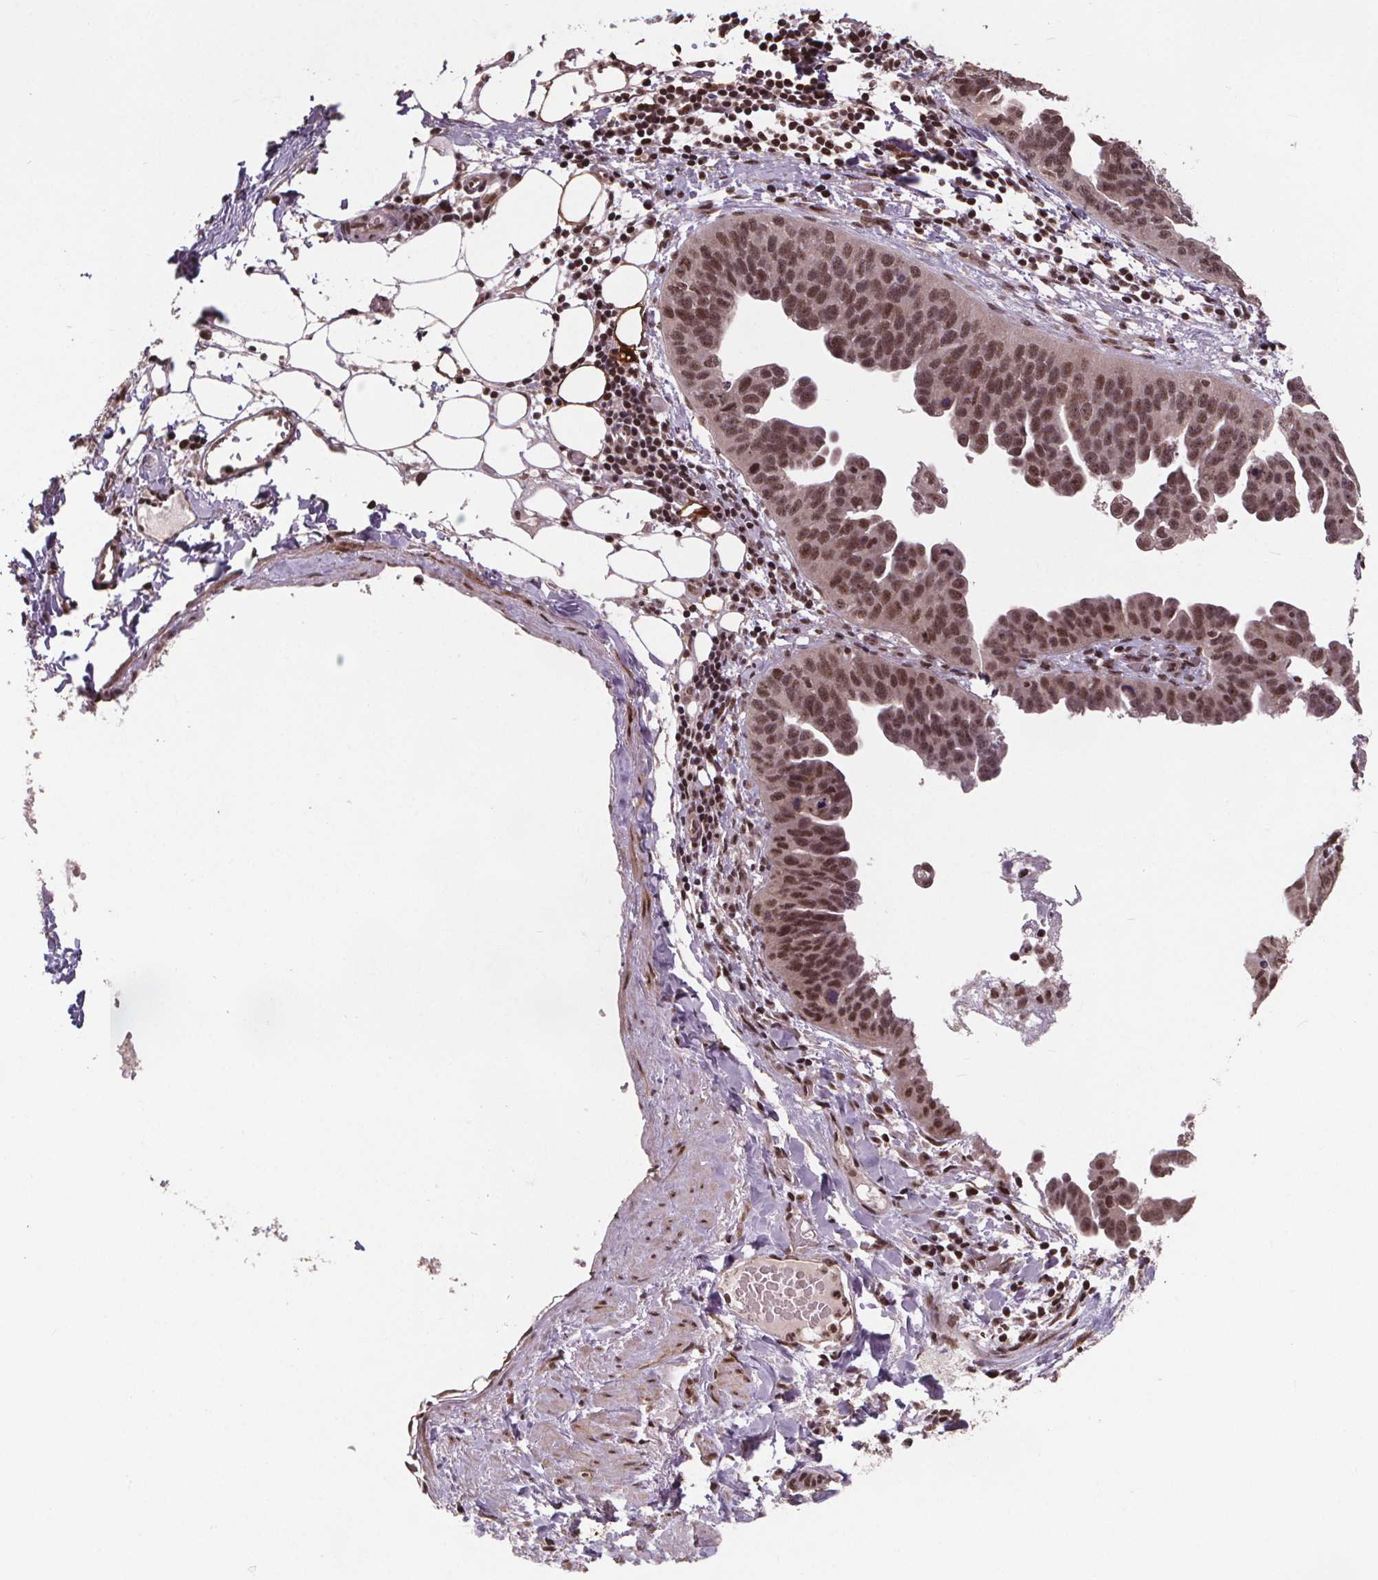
{"staining": {"intensity": "moderate", "quantity": ">75%", "location": "nuclear"}, "tissue": "ovarian cancer", "cell_type": "Tumor cells", "image_type": "cancer", "snomed": [{"axis": "morphology", "description": "Cystadenocarcinoma, serous, NOS"}, {"axis": "topography", "description": "Ovary"}], "caption": "Serous cystadenocarcinoma (ovarian) tissue demonstrates moderate nuclear staining in approximately >75% of tumor cells, visualized by immunohistochemistry.", "gene": "JARID2", "patient": {"sex": "female", "age": 75}}